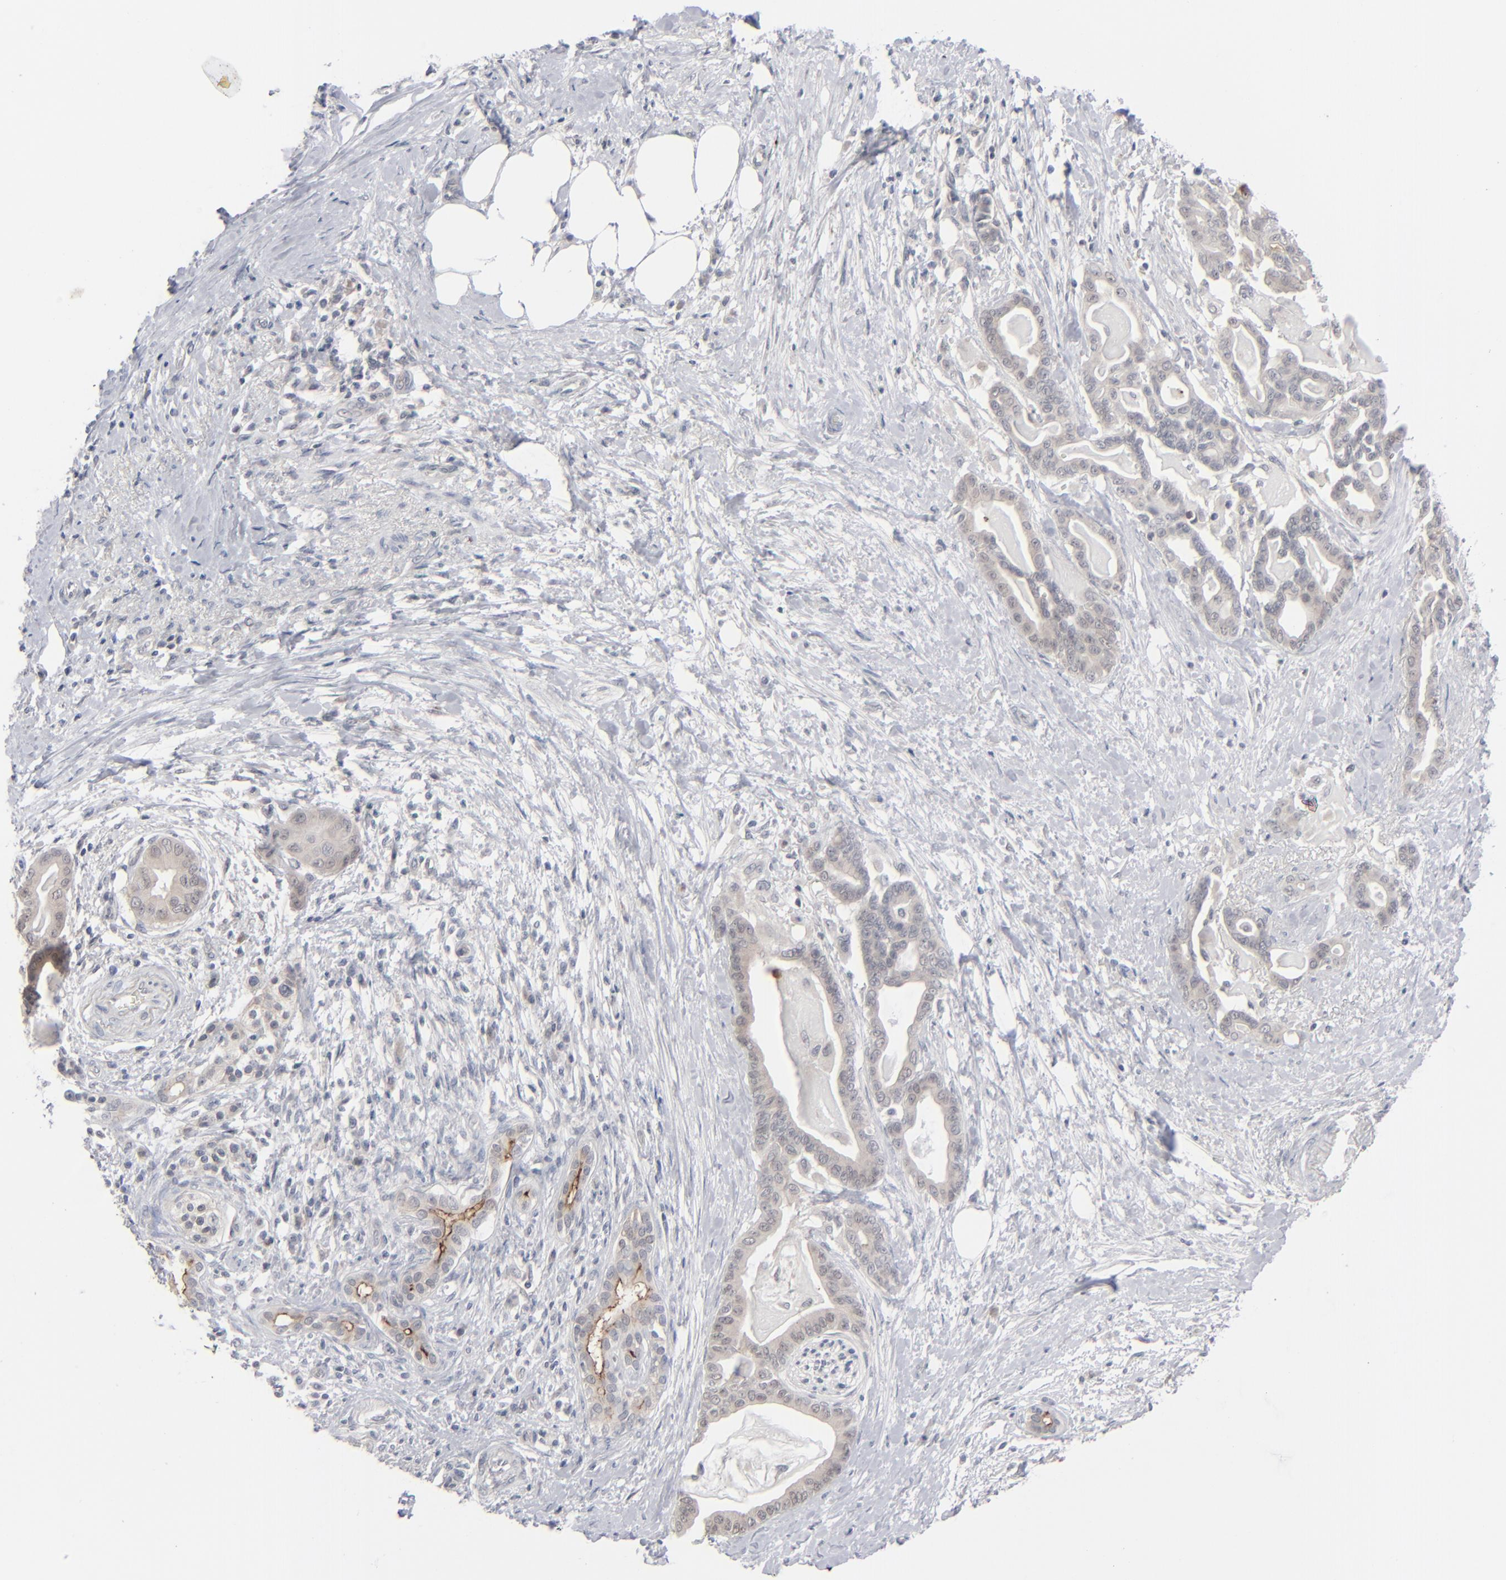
{"staining": {"intensity": "weak", "quantity": ">75%", "location": "cytoplasmic/membranous"}, "tissue": "pancreatic cancer", "cell_type": "Tumor cells", "image_type": "cancer", "snomed": [{"axis": "morphology", "description": "Adenocarcinoma, NOS"}, {"axis": "topography", "description": "Pancreas"}], "caption": "Approximately >75% of tumor cells in human pancreatic adenocarcinoma show weak cytoplasmic/membranous protein positivity as visualized by brown immunohistochemical staining.", "gene": "POF1B", "patient": {"sex": "male", "age": 63}}